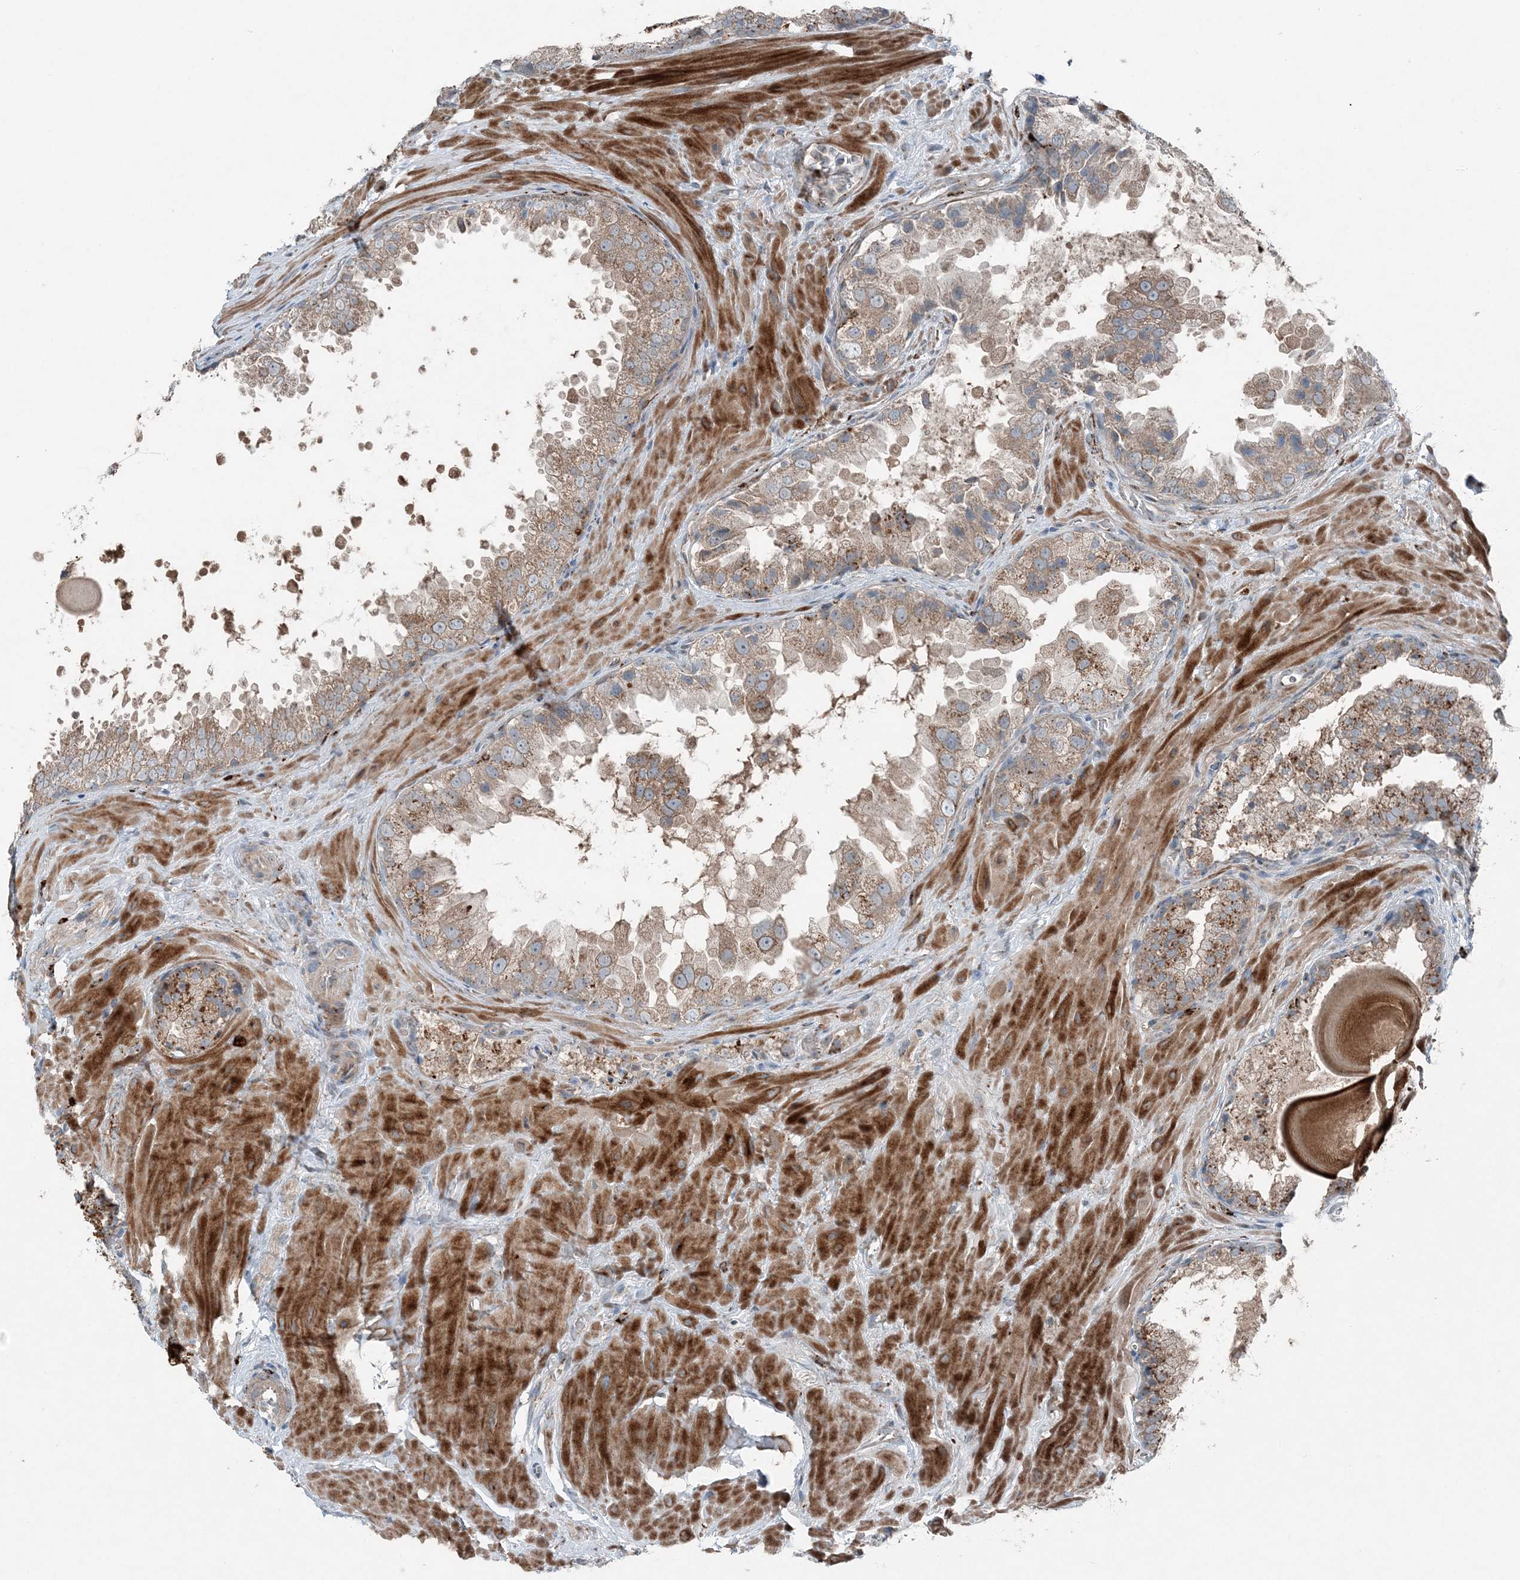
{"staining": {"intensity": "moderate", "quantity": "25%-75%", "location": "cytoplasmic/membranous"}, "tissue": "prostate cancer", "cell_type": "Tumor cells", "image_type": "cancer", "snomed": [{"axis": "morphology", "description": "Adenocarcinoma, High grade"}, {"axis": "topography", "description": "Prostate"}], "caption": "Immunohistochemistry (IHC) of human prostate cancer (high-grade adenocarcinoma) shows medium levels of moderate cytoplasmic/membranous staining in approximately 25%-75% of tumor cells.", "gene": "KY", "patient": {"sex": "male", "age": 64}}